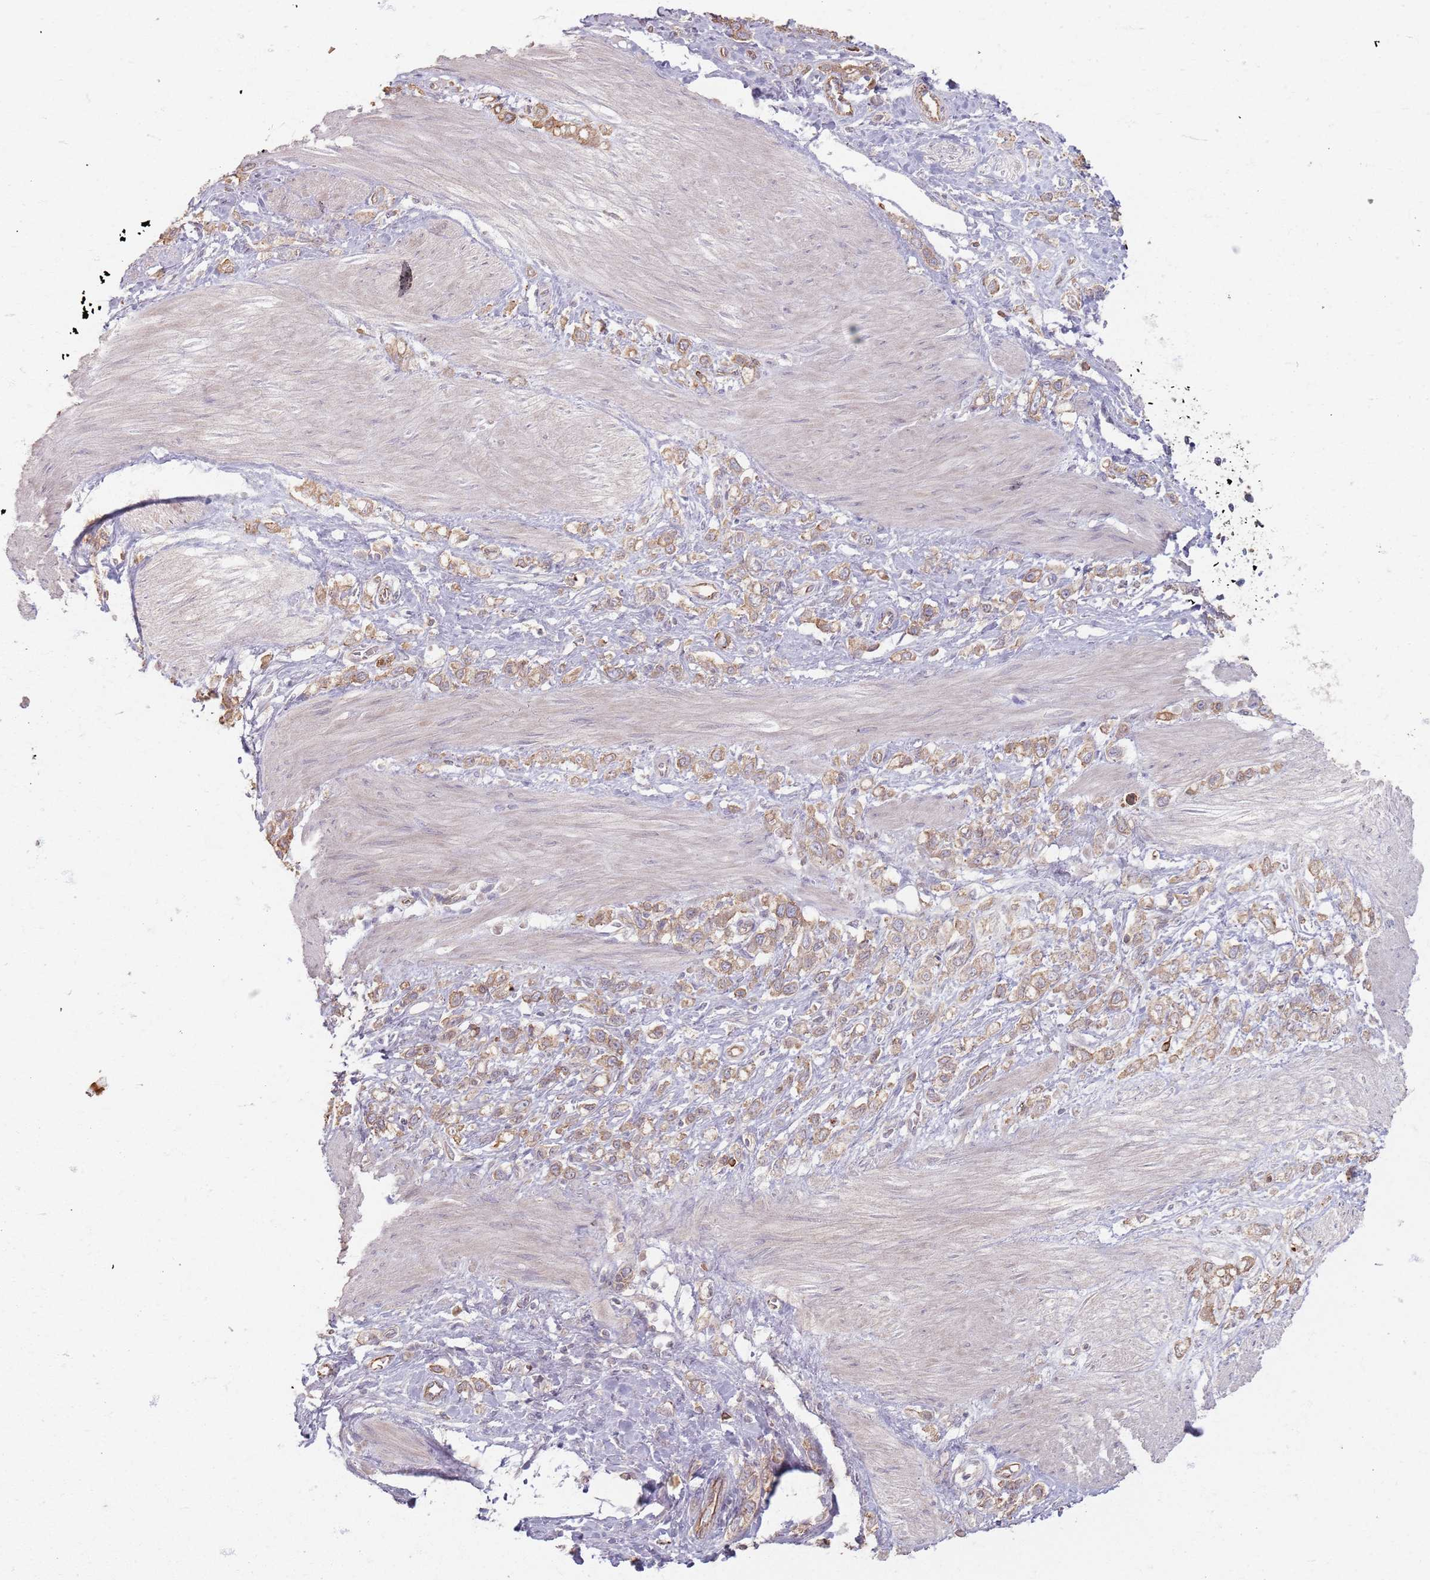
{"staining": {"intensity": "weak", "quantity": ">75%", "location": "cytoplasmic/membranous"}, "tissue": "stomach cancer", "cell_type": "Tumor cells", "image_type": "cancer", "snomed": [{"axis": "morphology", "description": "Adenocarcinoma, NOS"}, {"axis": "topography", "description": "Stomach"}], "caption": "The histopathology image displays a brown stain indicating the presence of a protein in the cytoplasmic/membranous of tumor cells in stomach adenocarcinoma. The staining was performed using DAB (3,3'-diaminobenzidine), with brown indicating positive protein expression. Nuclei are stained blue with hematoxylin.", "gene": "KCNA5", "patient": {"sex": "female", "age": 65}}